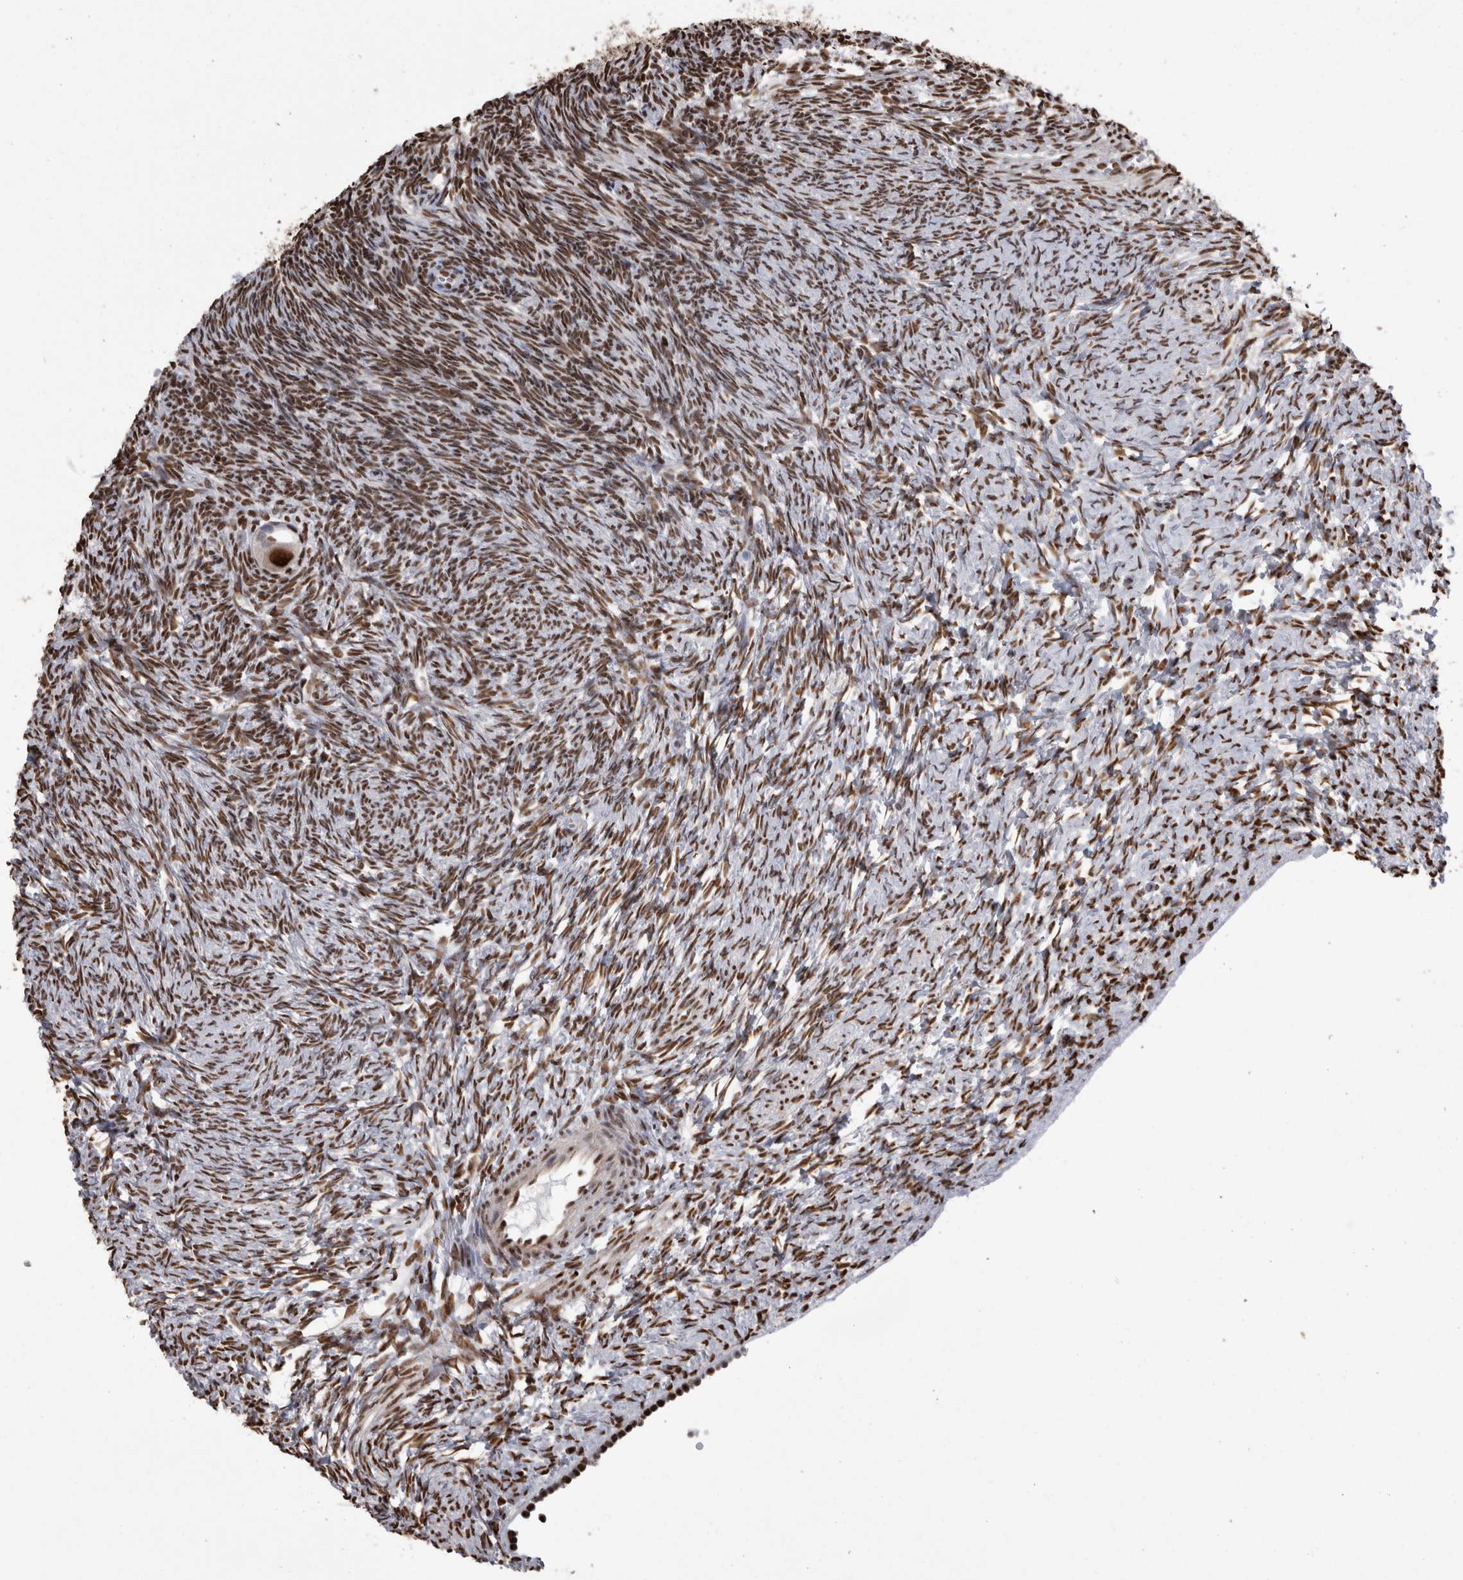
{"staining": {"intensity": "strong", "quantity": ">75%", "location": "nuclear"}, "tissue": "ovary", "cell_type": "Follicle cells", "image_type": "normal", "snomed": [{"axis": "morphology", "description": "Normal tissue, NOS"}, {"axis": "topography", "description": "Ovary"}], "caption": "Immunohistochemistry (IHC) image of benign human ovary stained for a protein (brown), which reveals high levels of strong nuclear staining in approximately >75% of follicle cells.", "gene": "HNRNPM", "patient": {"sex": "female", "age": 34}}